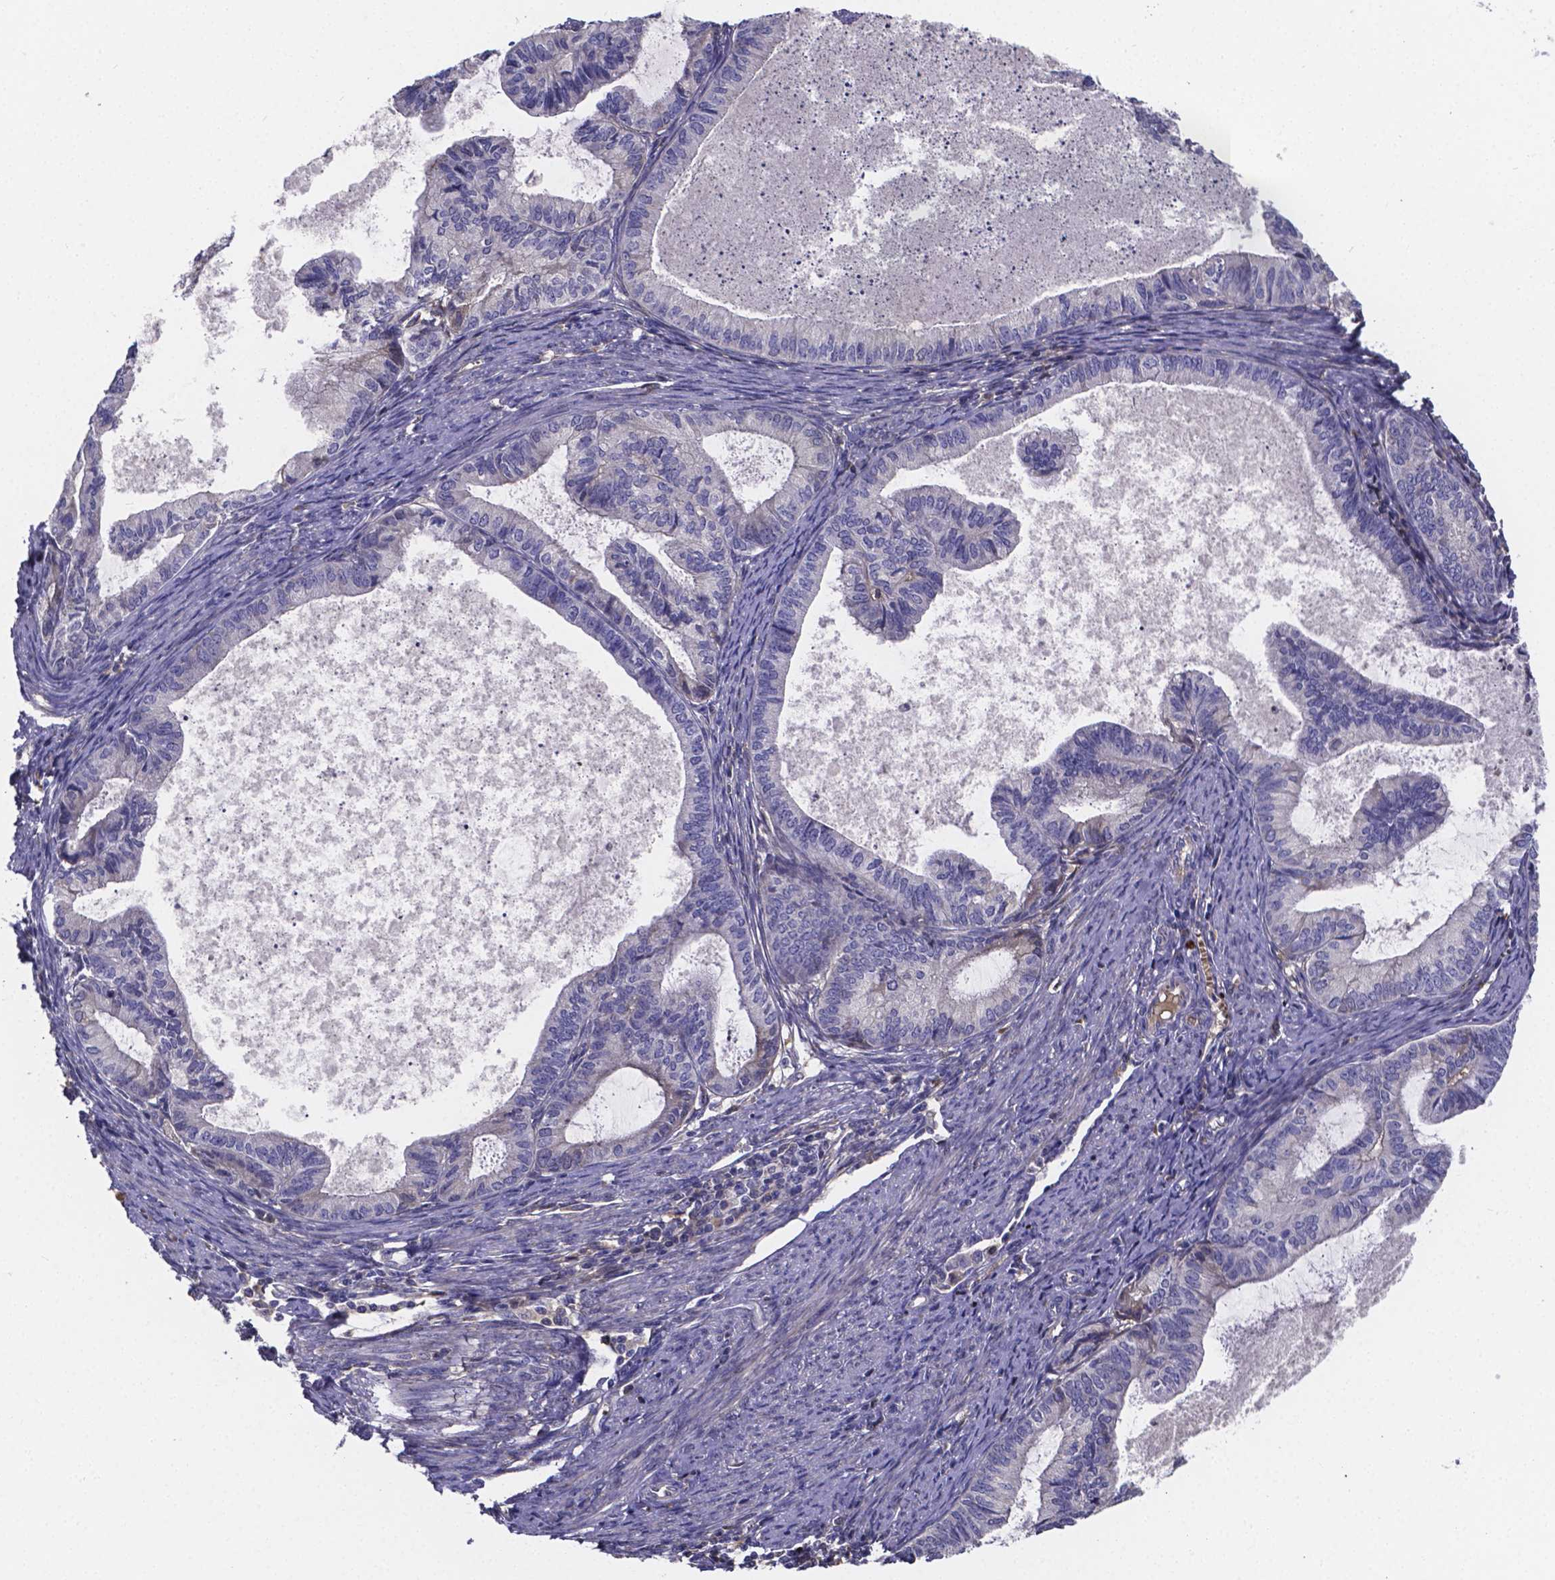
{"staining": {"intensity": "negative", "quantity": "none", "location": "none"}, "tissue": "endometrial cancer", "cell_type": "Tumor cells", "image_type": "cancer", "snomed": [{"axis": "morphology", "description": "Adenocarcinoma, NOS"}, {"axis": "topography", "description": "Endometrium"}], "caption": "Micrograph shows no significant protein positivity in tumor cells of endometrial cancer (adenocarcinoma).", "gene": "SFRP4", "patient": {"sex": "female", "age": 86}}